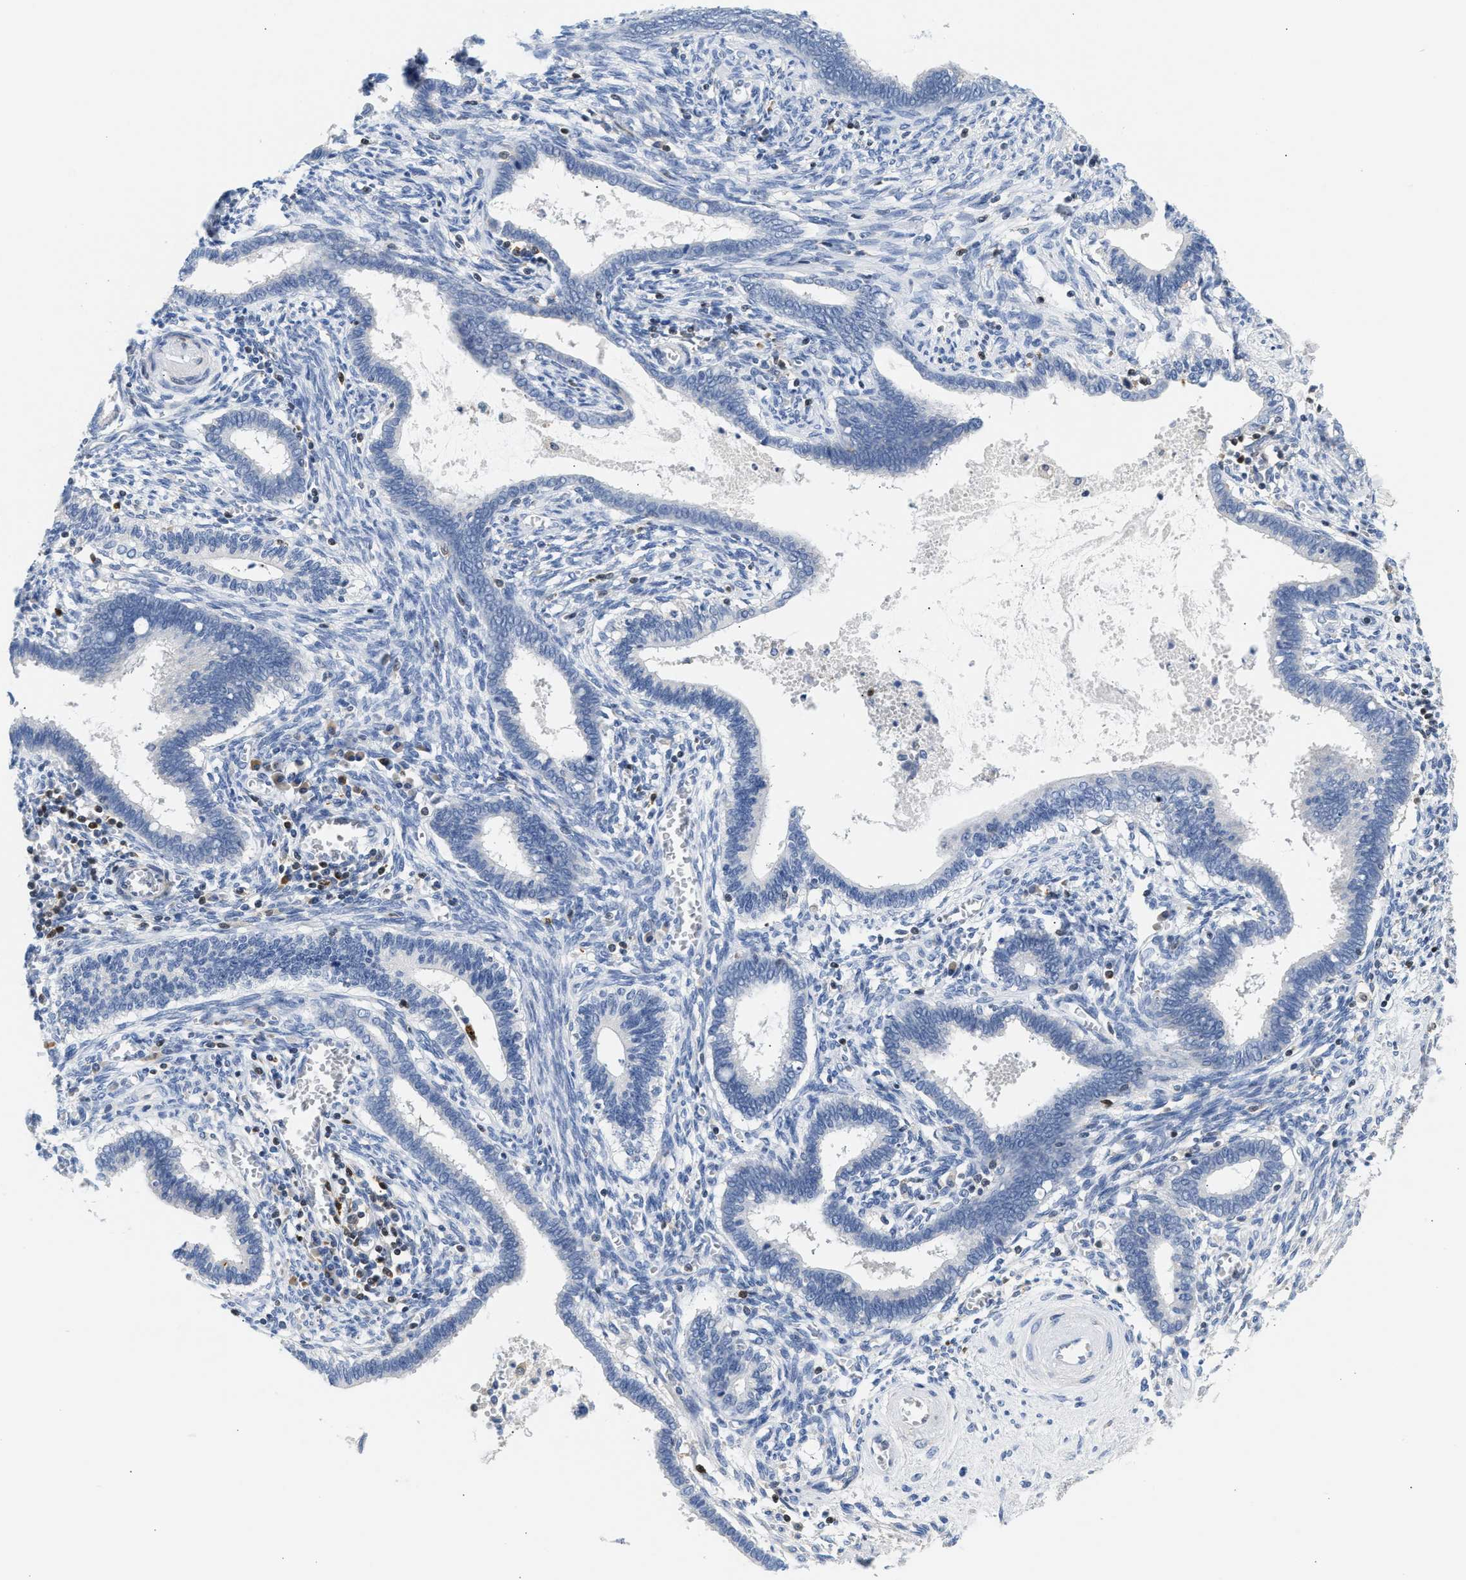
{"staining": {"intensity": "negative", "quantity": "none", "location": "none"}, "tissue": "cervical cancer", "cell_type": "Tumor cells", "image_type": "cancer", "snomed": [{"axis": "morphology", "description": "Adenocarcinoma, NOS"}, {"axis": "topography", "description": "Cervix"}], "caption": "Immunohistochemistry histopathology image of cervical adenocarcinoma stained for a protein (brown), which exhibits no positivity in tumor cells. (DAB (3,3'-diaminobenzidine) IHC with hematoxylin counter stain).", "gene": "SLIT2", "patient": {"sex": "female", "age": 44}}